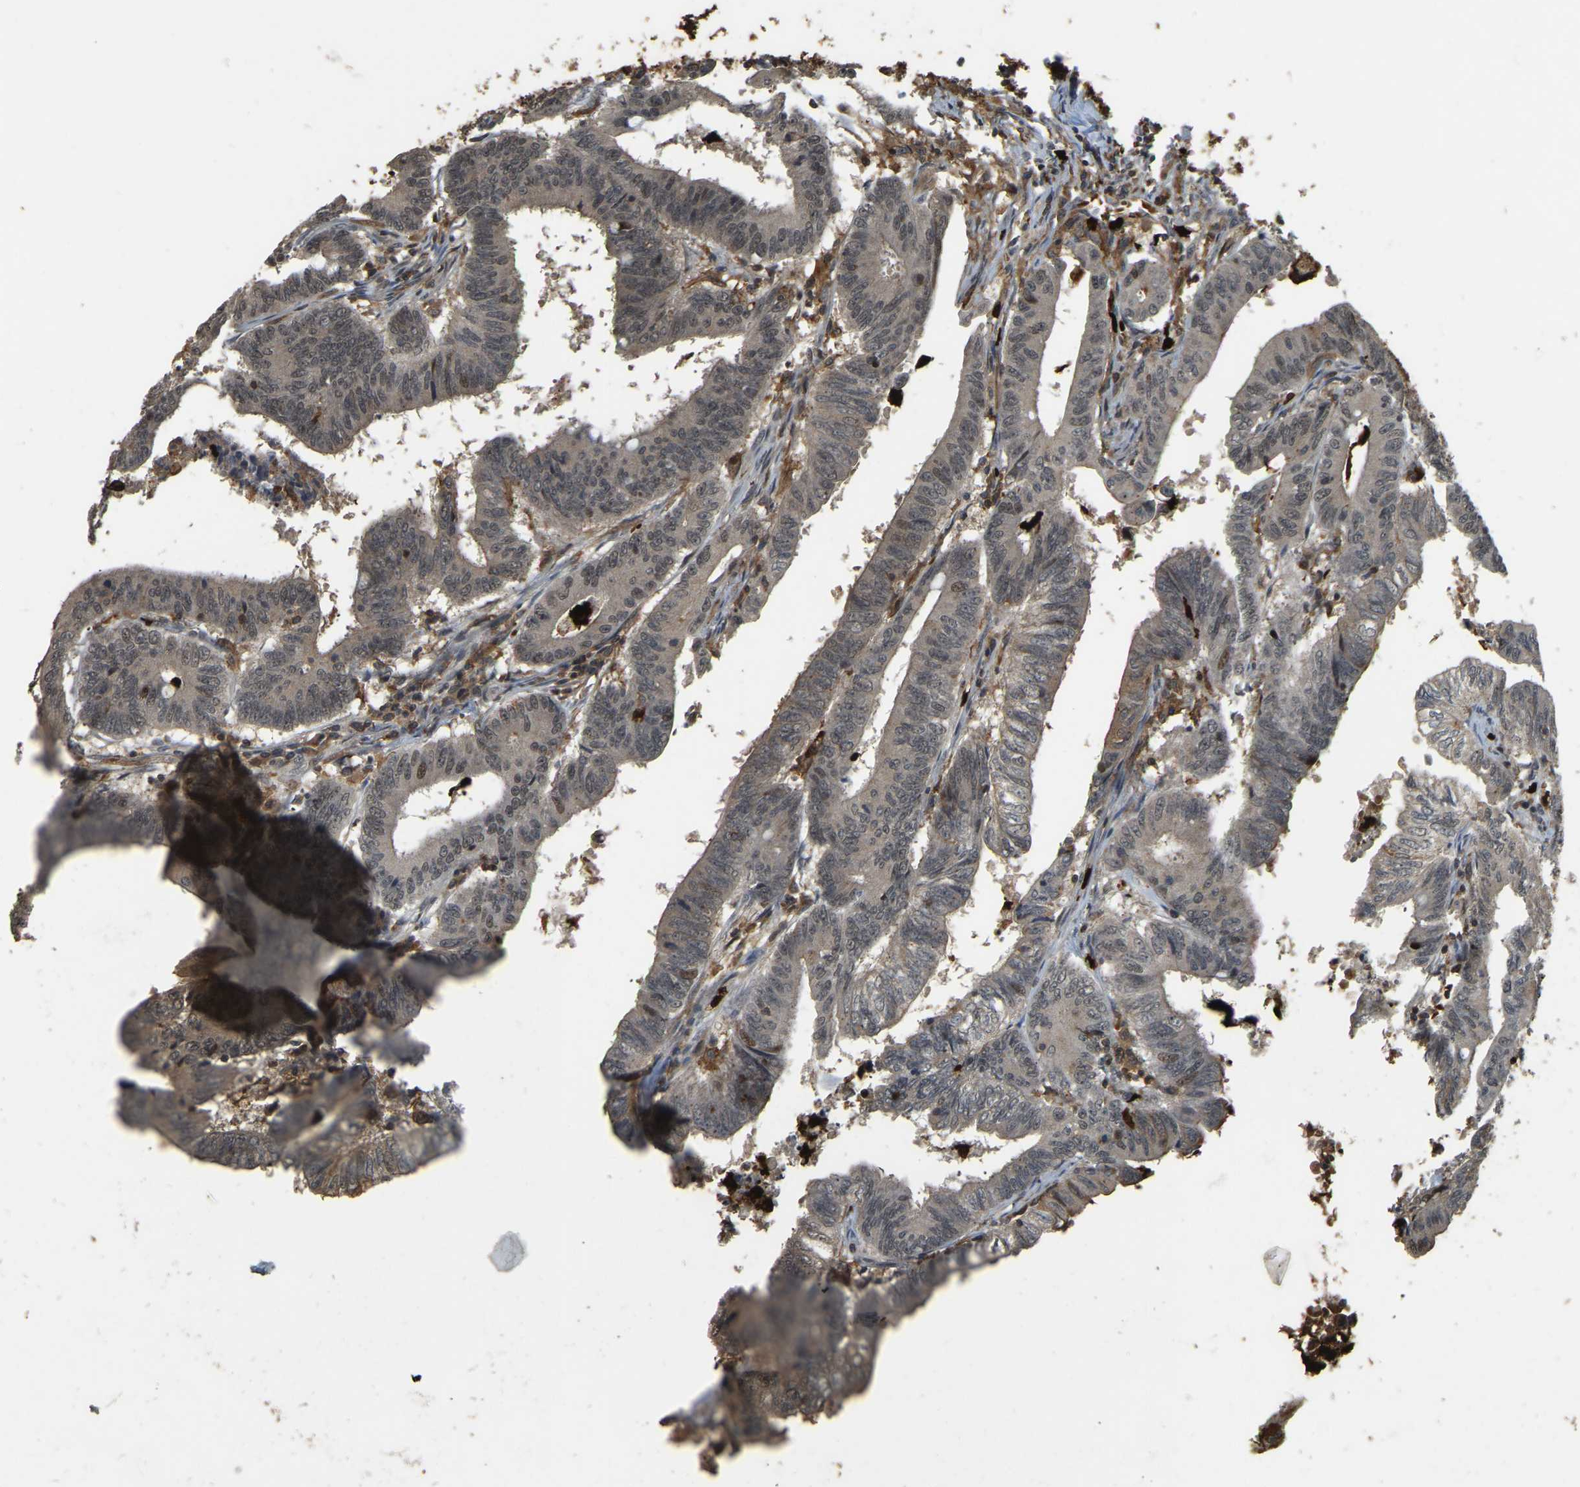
{"staining": {"intensity": "weak", "quantity": ">75%", "location": "cytoplasmic/membranous"}, "tissue": "colorectal cancer", "cell_type": "Tumor cells", "image_type": "cancer", "snomed": [{"axis": "morphology", "description": "Adenocarcinoma, NOS"}, {"axis": "topography", "description": "Colon"}], "caption": "Colorectal cancer (adenocarcinoma) tissue displays weak cytoplasmic/membranous staining in about >75% of tumor cells", "gene": "RNF141", "patient": {"sex": "male", "age": 45}}